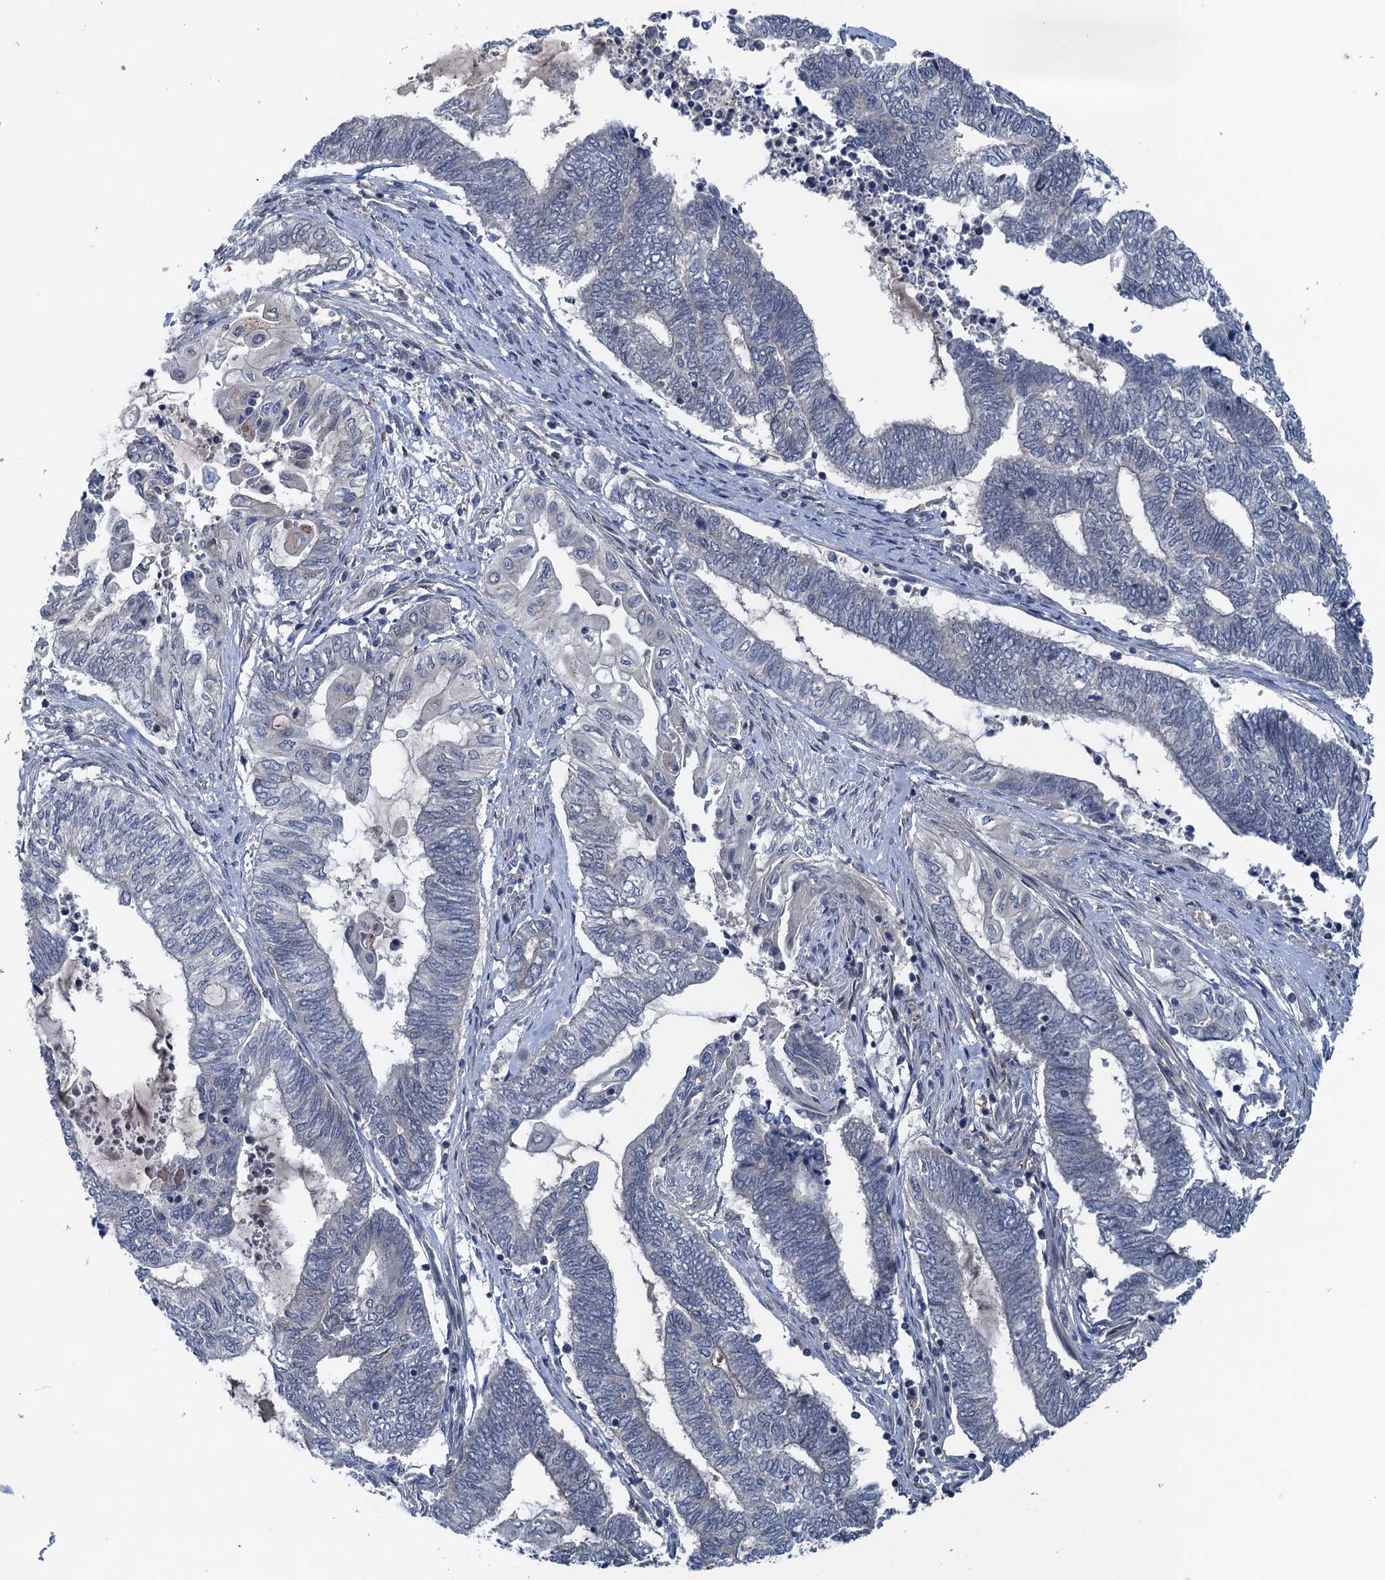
{"staining": {"intensity": "negative", "quantity": "none", "location": "none"}, "tissue": "endometrial cancer", "cell_type": "Tumor cells", "image_type": "cancer", "snomed": [{"axis": "morphology", "description": "Adenocarcinoma, NOS"}, {"axis": "topography", "description": "Uterus"}, {"axis": "topography", "description": "Endometrium"}], "caption": "This histopathology image is of adenocarcinoma (endometrial) stained with immunohistochemistry (IHC) to label a protein in brown with the nuclei are counter-stained blue. There is no expression in tumor cells.", "gene": "RNF165", "patient": {"sex": "female", "age": 70}}